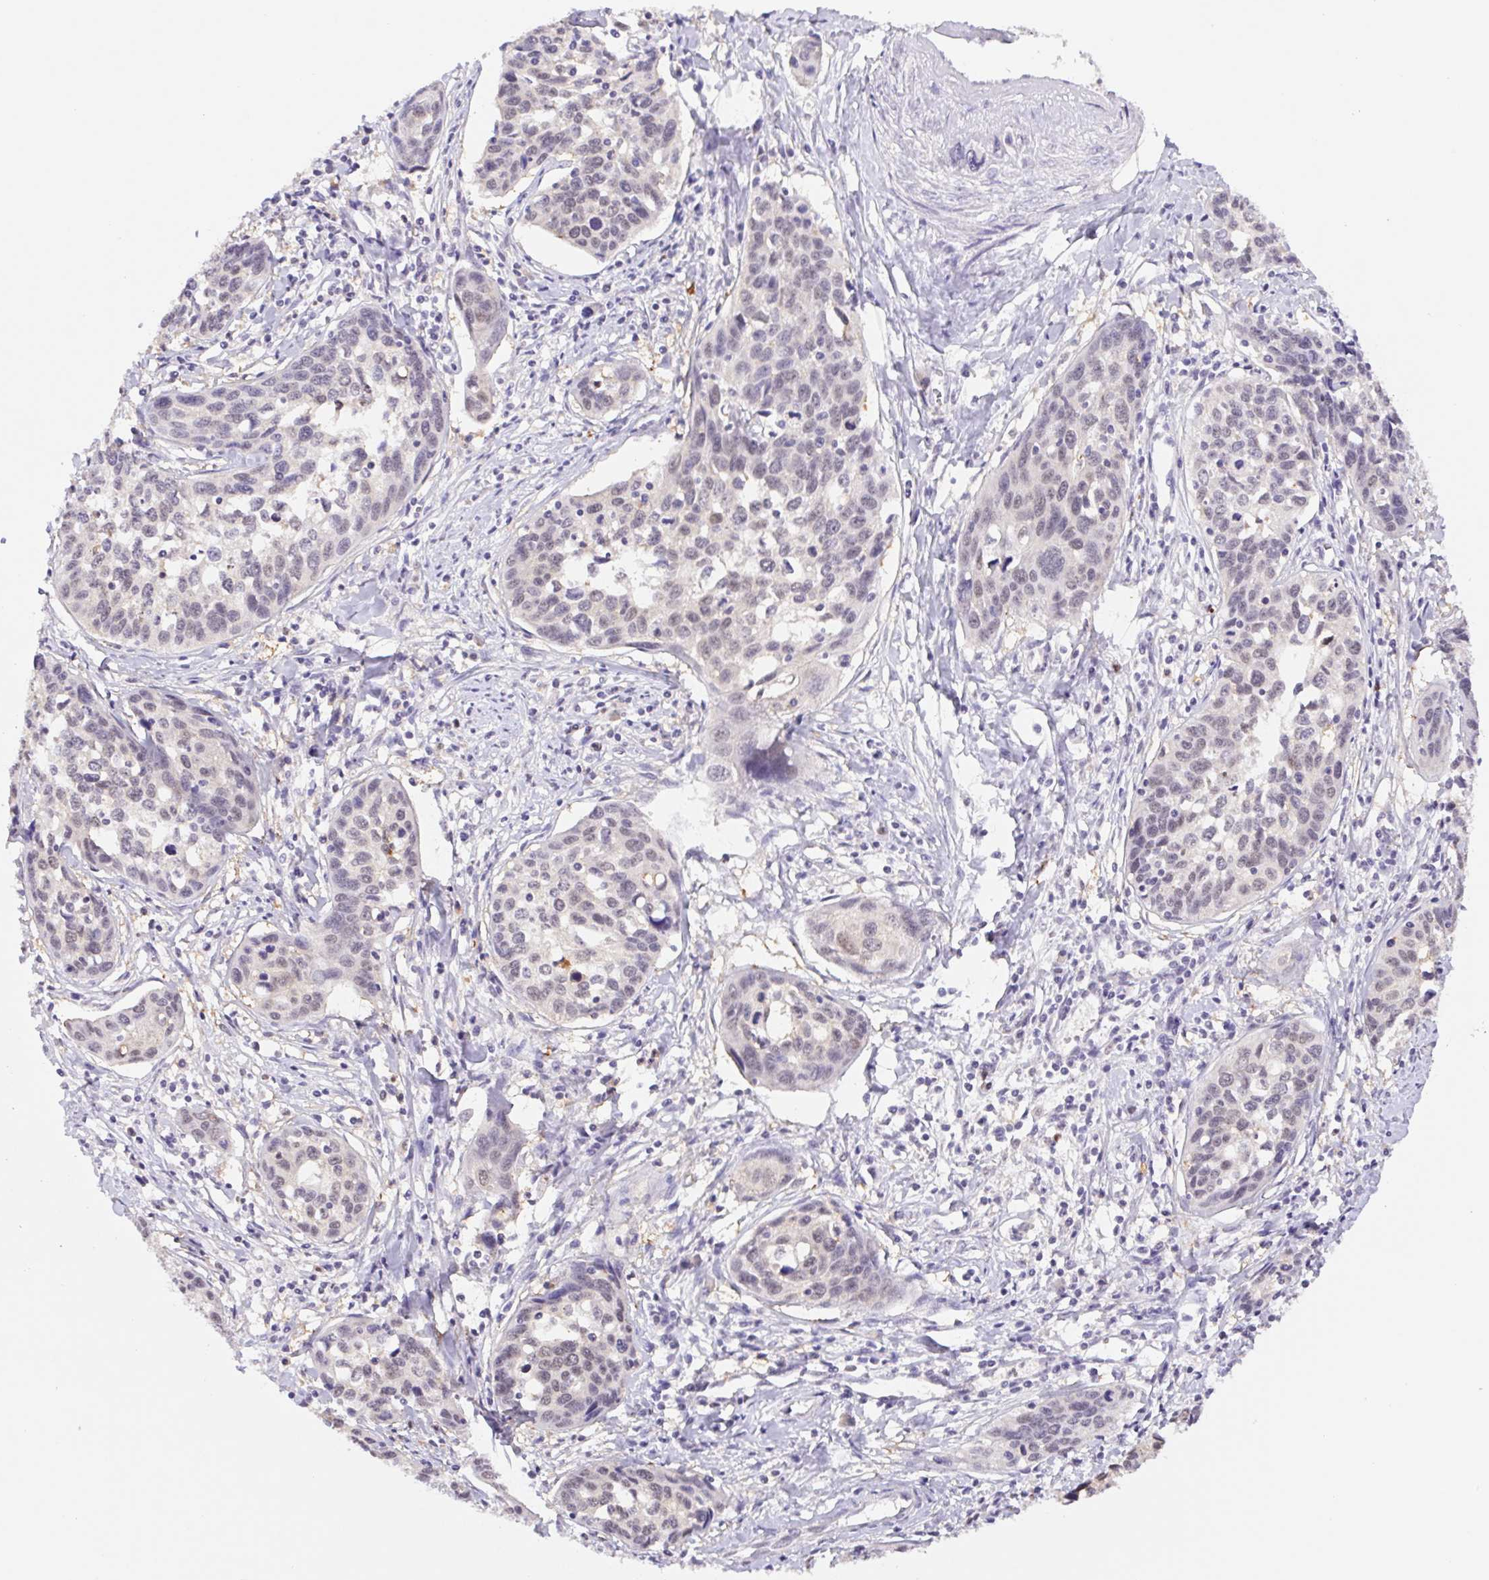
{"staining": {"intensity": "weak", "quantity": "<25%", "location": "nuclear"}, "tissue": "cervical cancer", "cell_type": "Tumor cells", "image_type": "cancer", "snomed": [{"axis": "morphology", "description": "Squamous cell carcinoma, NOS"}, {"axis": "topography", "description": "Cervix"}], "caption": "IHC histopathology image of human cervical cancer (squamous cell carcinoma) stained for a protein (brown), which demonstrates no positivity in tumor cells.", "gene": "L3MBTL4", "patient": {"sex": "female", "age": 31}}